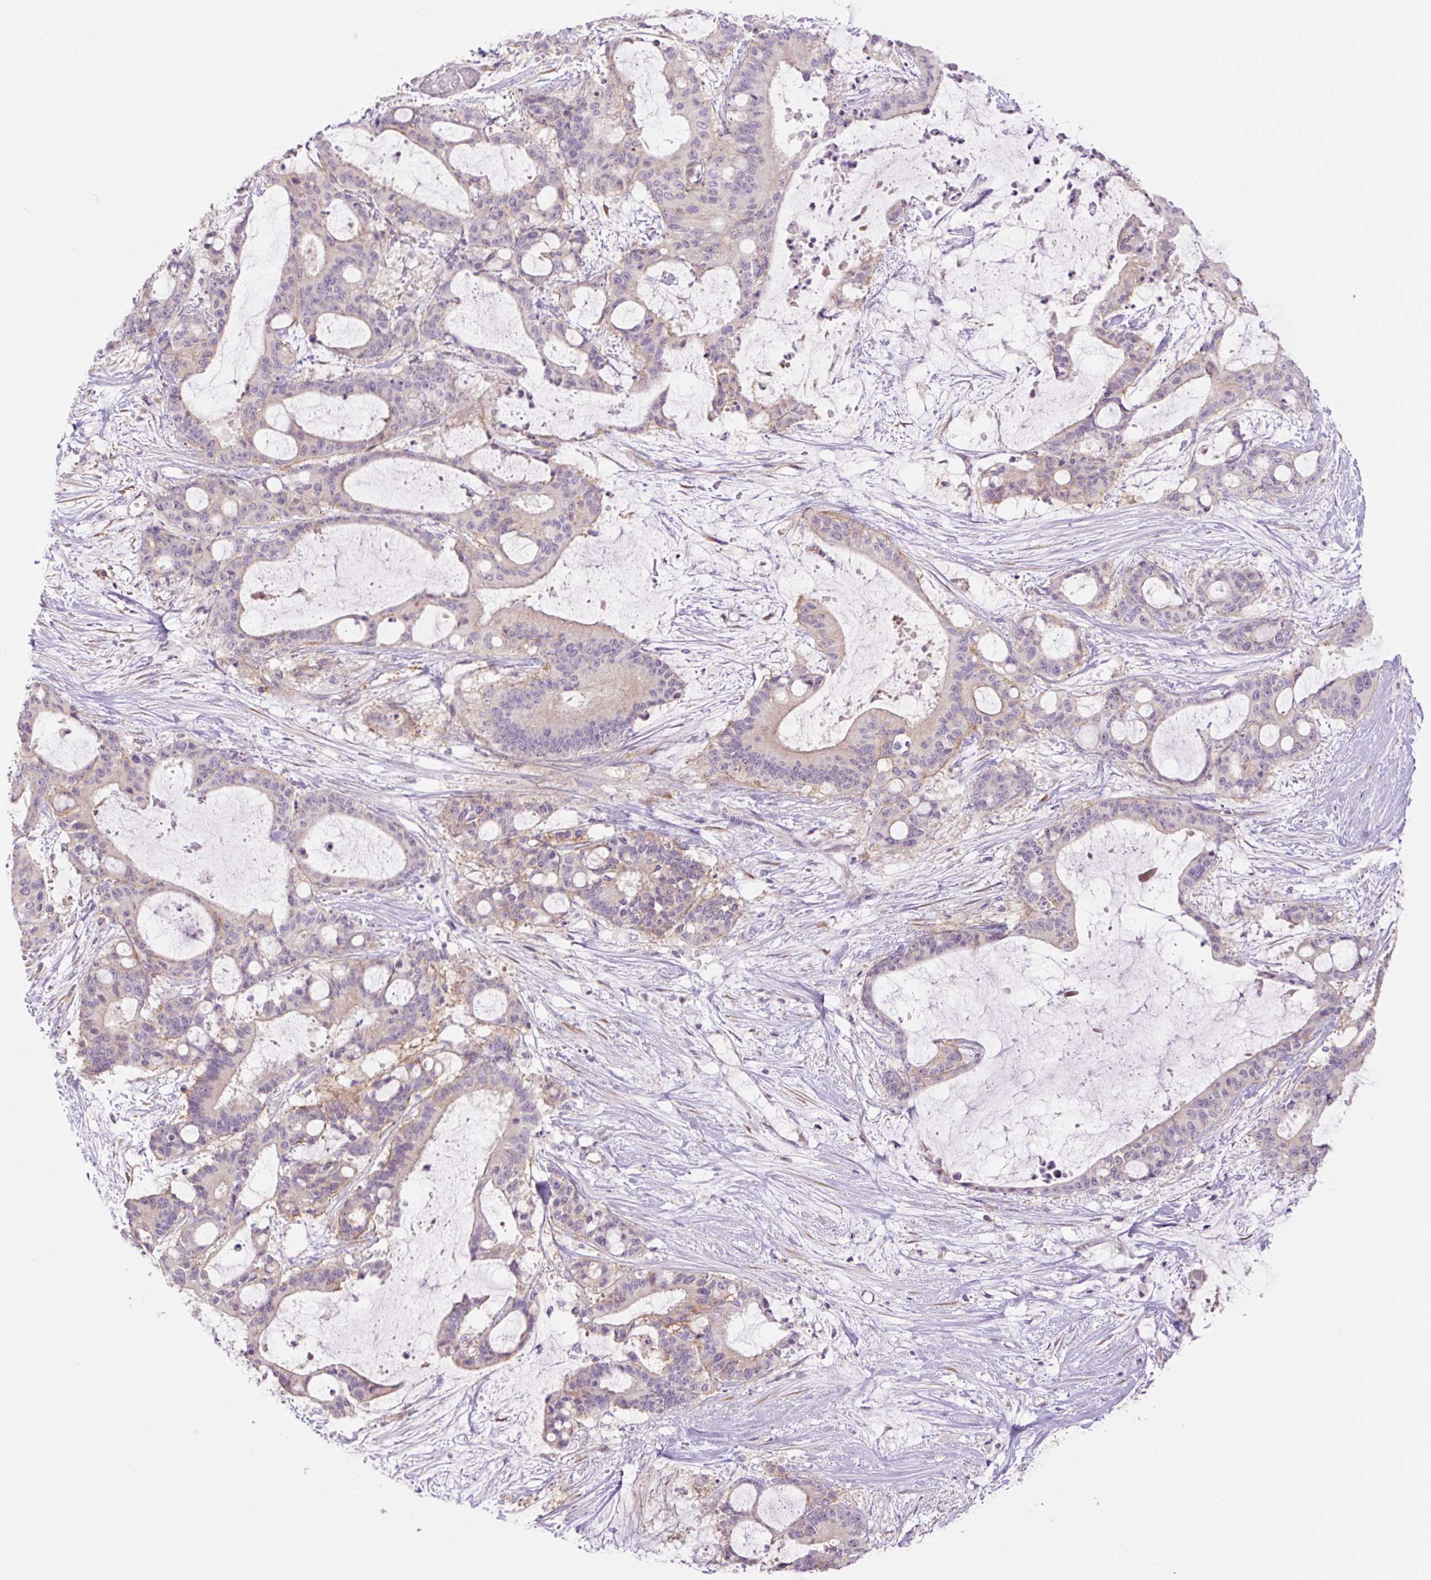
{"staining": {"intensity": "weak", "quantity": "<25%", "location": "cytoplasmic/membranous"}, "tissue": "liver cancer", "cell_type": "Tumor cells", "image_type": "cancer", "snomed": [{"axis": "morphology", "description": "Normal tissue, NOS"}, {"axis": "morphology", "description": "Cholangiocarcinoma"}, {"axis": "topography", "description": "Liver"}, {"axis": "topography", "description": "Peripheral nerve tissue"}], "caption": "Tumor cells are negative for brown protein staining in liver cancer (cholangiocarcinoma). (Brightfield microscopy of DAB (3,3'-diaminobenzidine) immunohistochemistry (IHC) at high magnification).", "gene": "GRID2", "patient": {"sex": "female", "age": 73}}